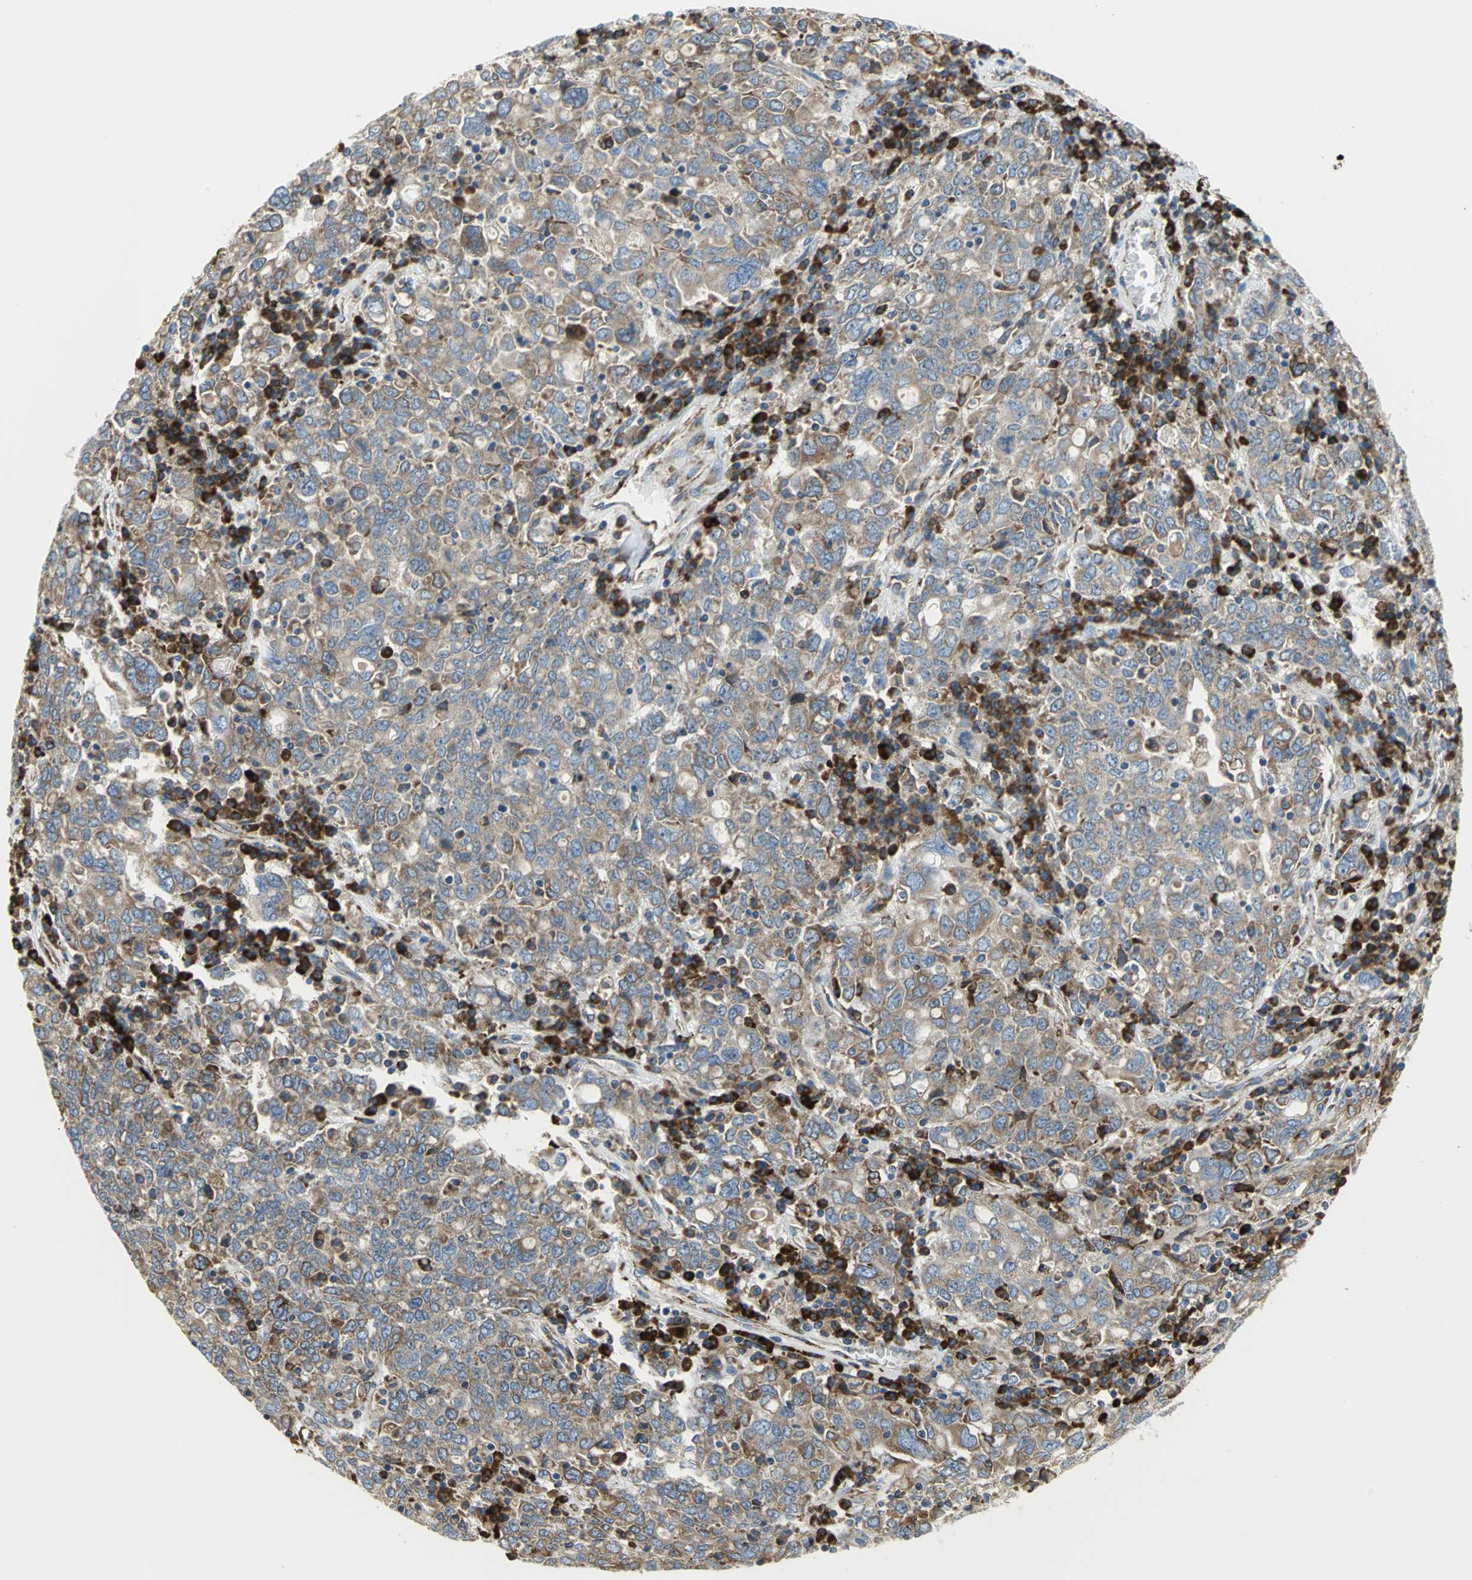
{"staining": {"intensity": "moderate", "quantity": ">75%", "location": "cytoplasmic/membranous"}, "tissue": "ovarian cancer", "cell_type": "Tumor cells", "image_type": "cancer", "snomed": [{"axis": "morphology", "description": "Carcinoma, endometroid"}, {"axis": "topography", "description": "Ovary"}], "caption": "The image reveals staining of ovarian endometroid carcinoma, revealing moderate cytoplasmic/membranous protein expression (brown color) within tumor cells. (Brightfield microscopy of DAB IHC at high magnification).", "gene": "TULP4", "patient": {"sex": "female", "age": 62}}